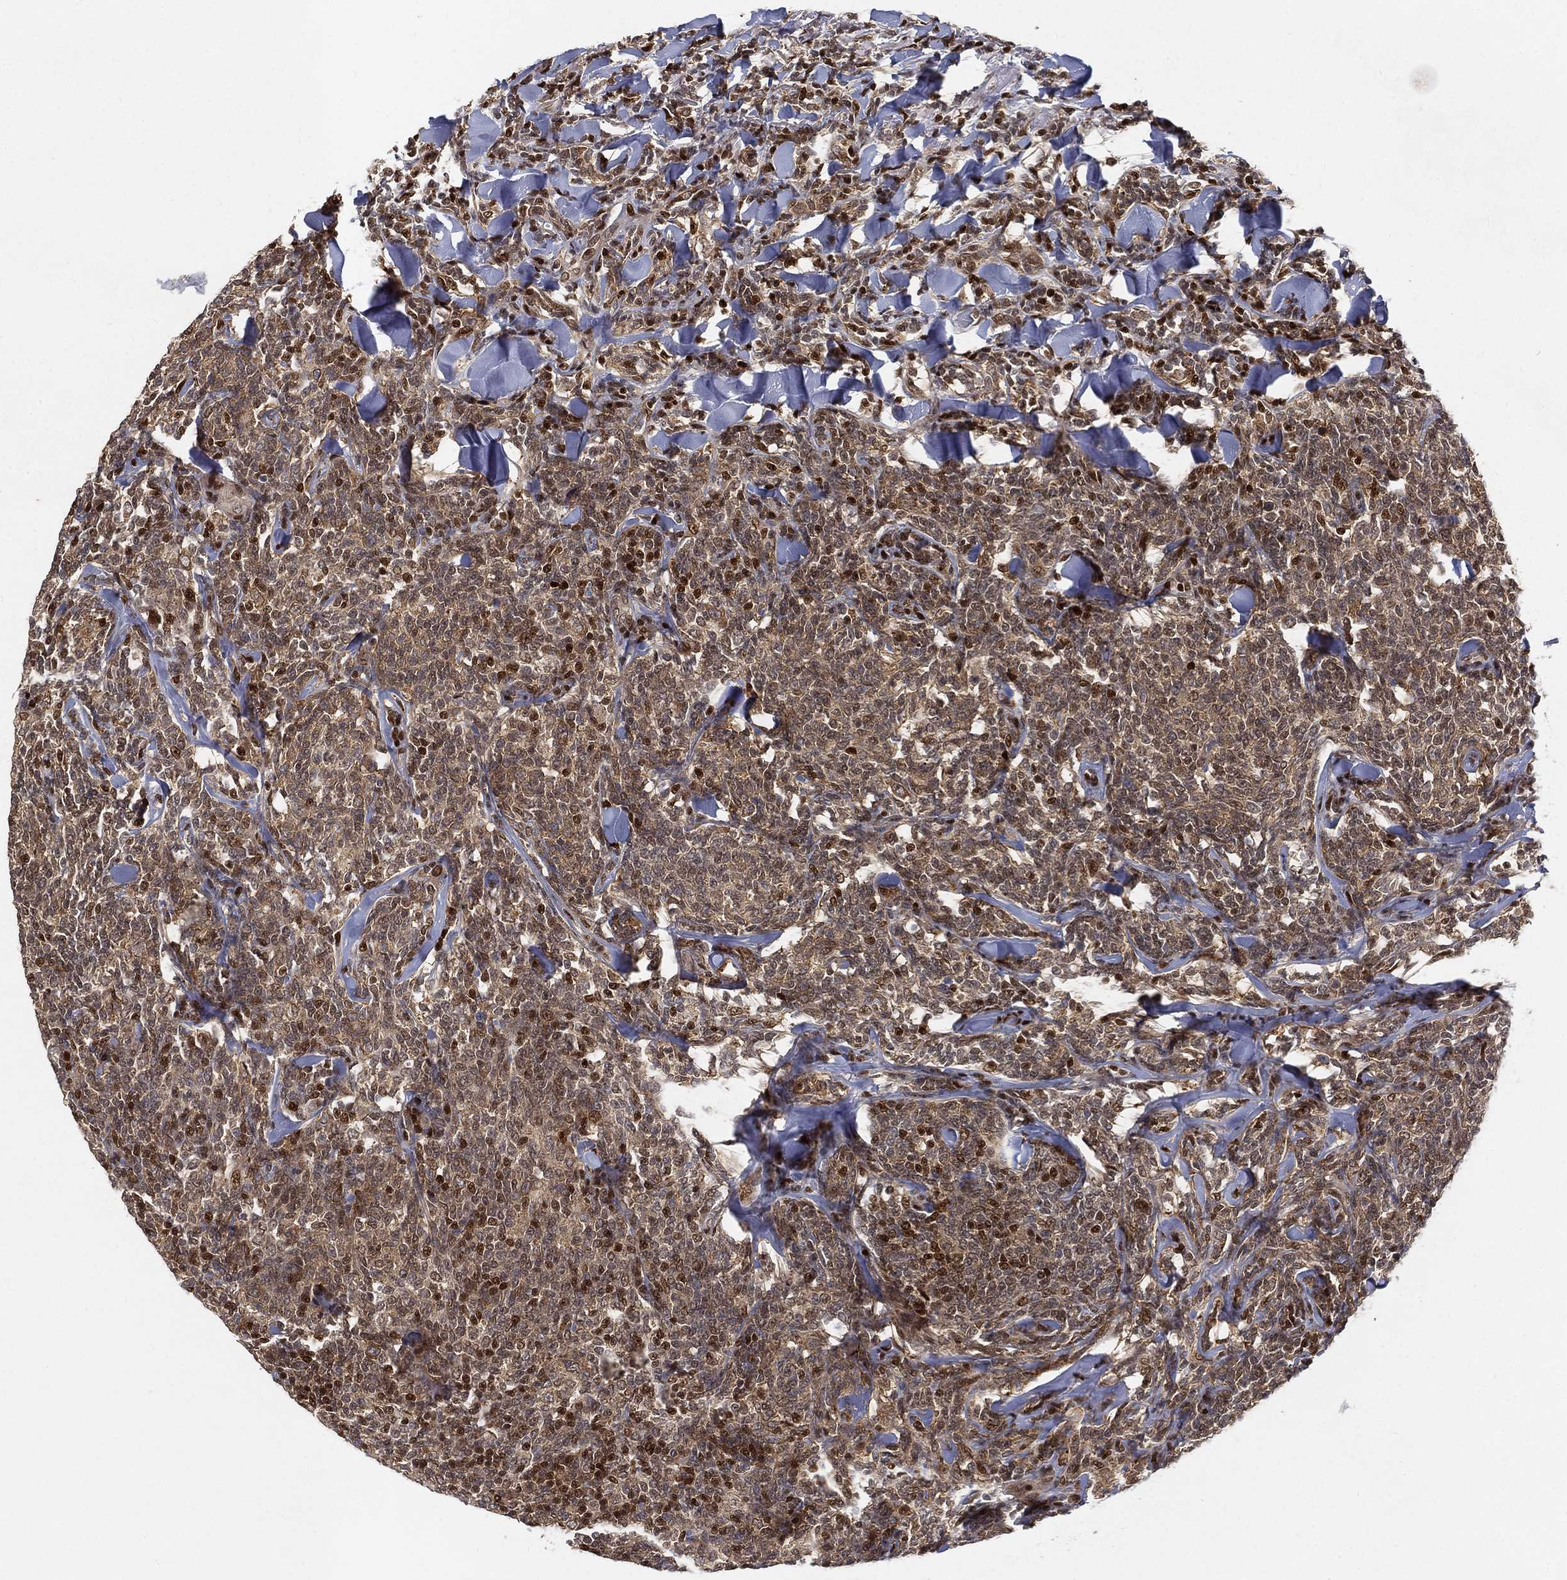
{"staining": {"intensity": "strong", "quantity": "<25%", "location": "nuclear"}, "tissue": "lymphoma", "cell_type": "Tumor cells", "image_type": "cancer", "snomed": [{"axis": "morphology", "description": "Malignant lymphoma, non-Hodgkin's type, Low grade"}, {"axis": "topography", "description": "Lymph node"}], "caption": "Brown immunohistochemical staining in lymphoma displays strong nuclear expression in about <25% of tumor cells.", "gene": "CRTC3", "patient": {"sex": "female", "age": 56}}